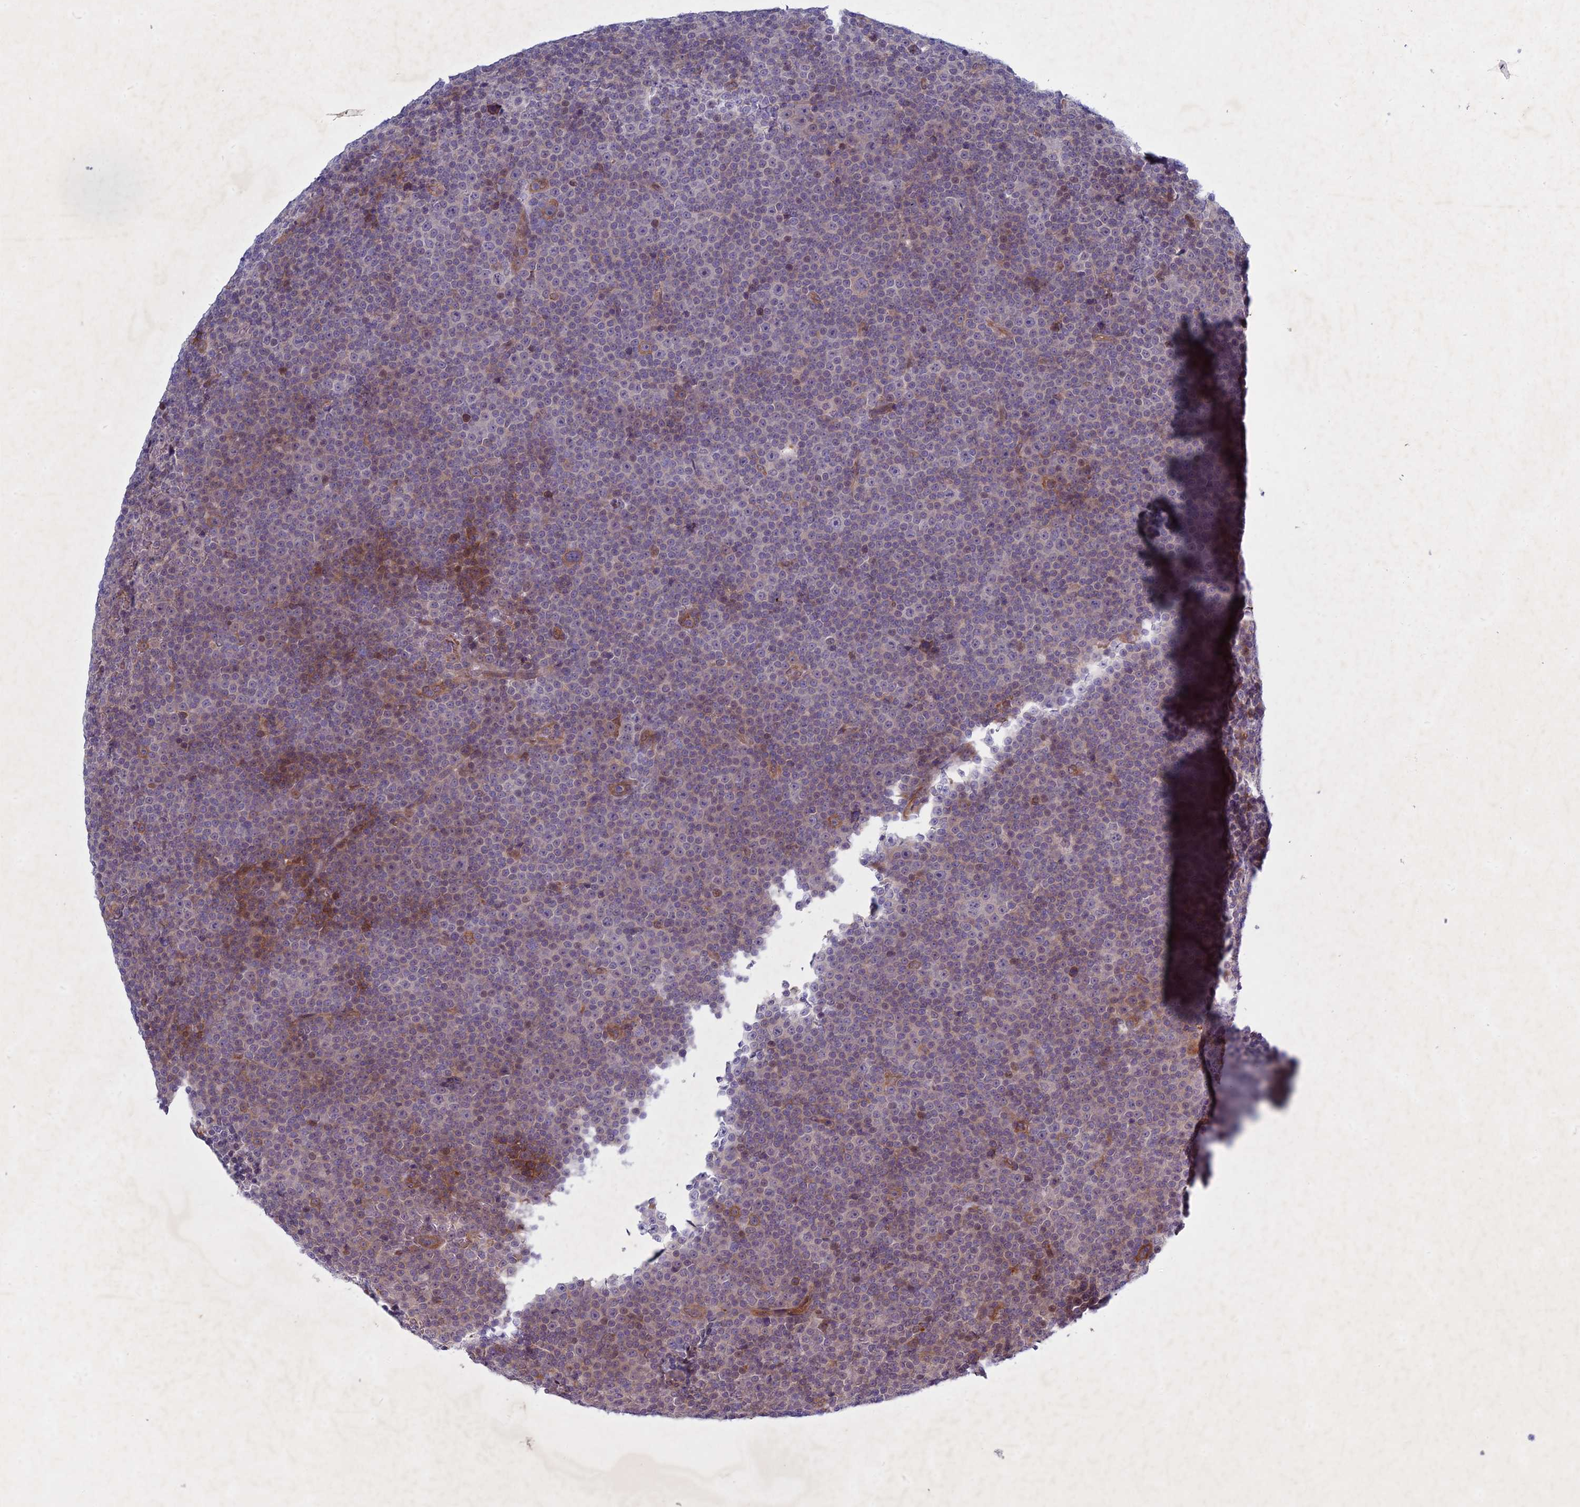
{"staining": {"intensity": "weak", "quantity": "25%-75%", "location": "cytoplasmic/membranous"}, "tissue": "lymphoma", "cell_type": "Tumor cells", "image_type": "cancer", "snomed": [{"axis": "morphology", "description": "Malignant lymphoma, non-Hodgkin's type, Low grade"}, {"axis": "topography", "description": "Lymph node"}], "caption": "Immunohistochemical staining of human low-grade malignant lymphoma, non-Hodgkin's type reveals low levels of weak cytoplasmic/membranous positivity in approximately 25%-75% of tumor cells.", "gene": "PTHLH", "patient": {"sex": "female", "age": 67}}